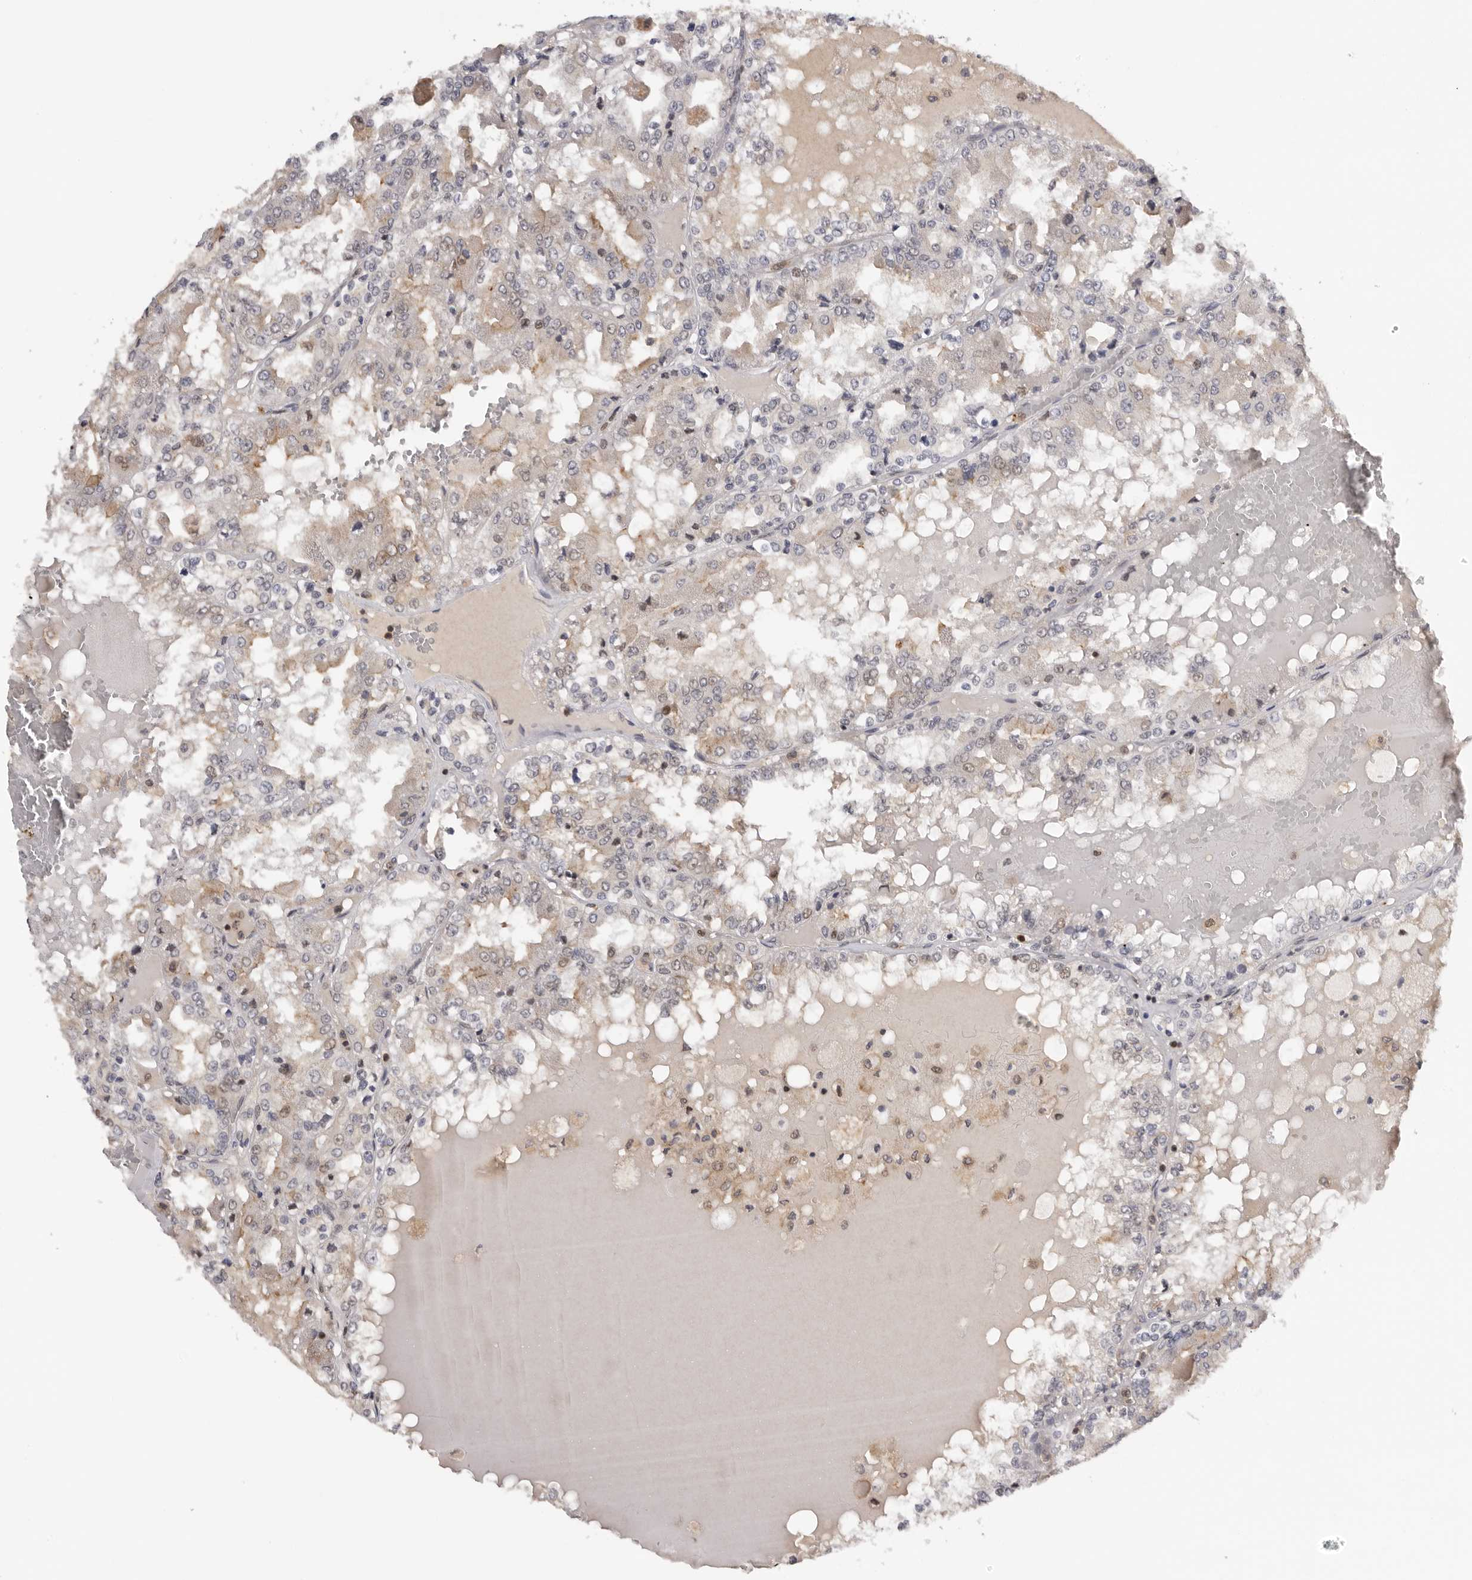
{"staining": {"intensity": "negative", "quantity": "none", "location": "none"}, "tissue": "renal cancer", "cell_type": "Tumor cells", "image_type": "cancer", "snomed": [{"axis": "morphology", "description": "Adenocarcinoma, NOS"}, {"axis": "topography", "description": "Kidney"}], "caption": "There is no significant positivity in tumor cells of renal cancer. (Brightfield microscopy of DAB immunohistochemistry (IHC) at high magnification).", "gene": "KIF2B", "patient": {"sex": "female", "age": 56}}